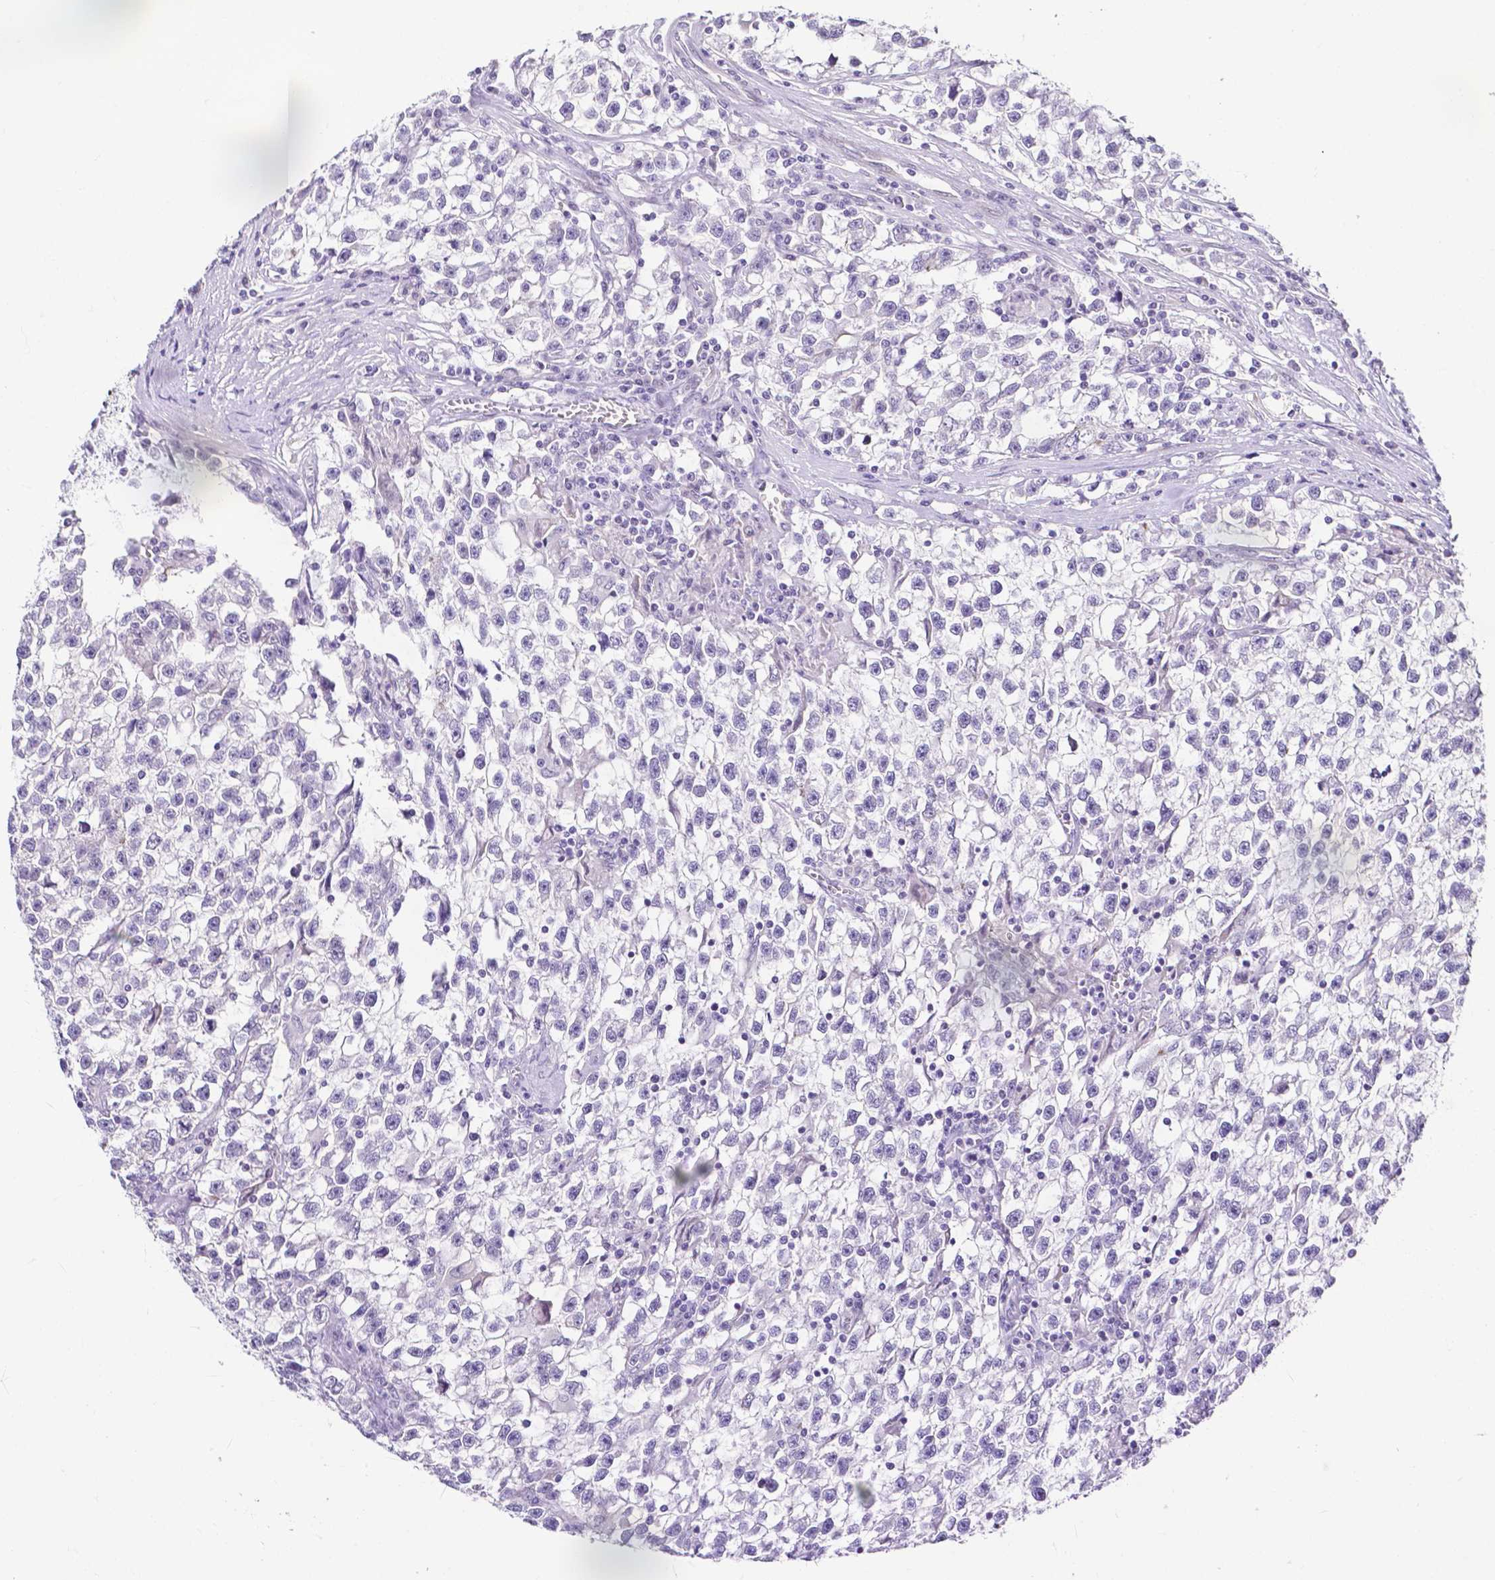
{"staining": {"intensity": "negative", "quantity": "none", "location": "none"}, "tissue": "testis cancer", "cell_type": "Tumor cells", "image_type": "cancer", "snomed": [{"axis": "morphology", "description": "Seminoma, NOS"}, {"axis": "topography", "description": "Testis"}], "caption": "Immunohistochemical staining of human testis cancer (seminoma) exhibits no significant staining in tumor cells.", "gene": "FAM83G", "patient": {"sex": "male", "age": 31}}